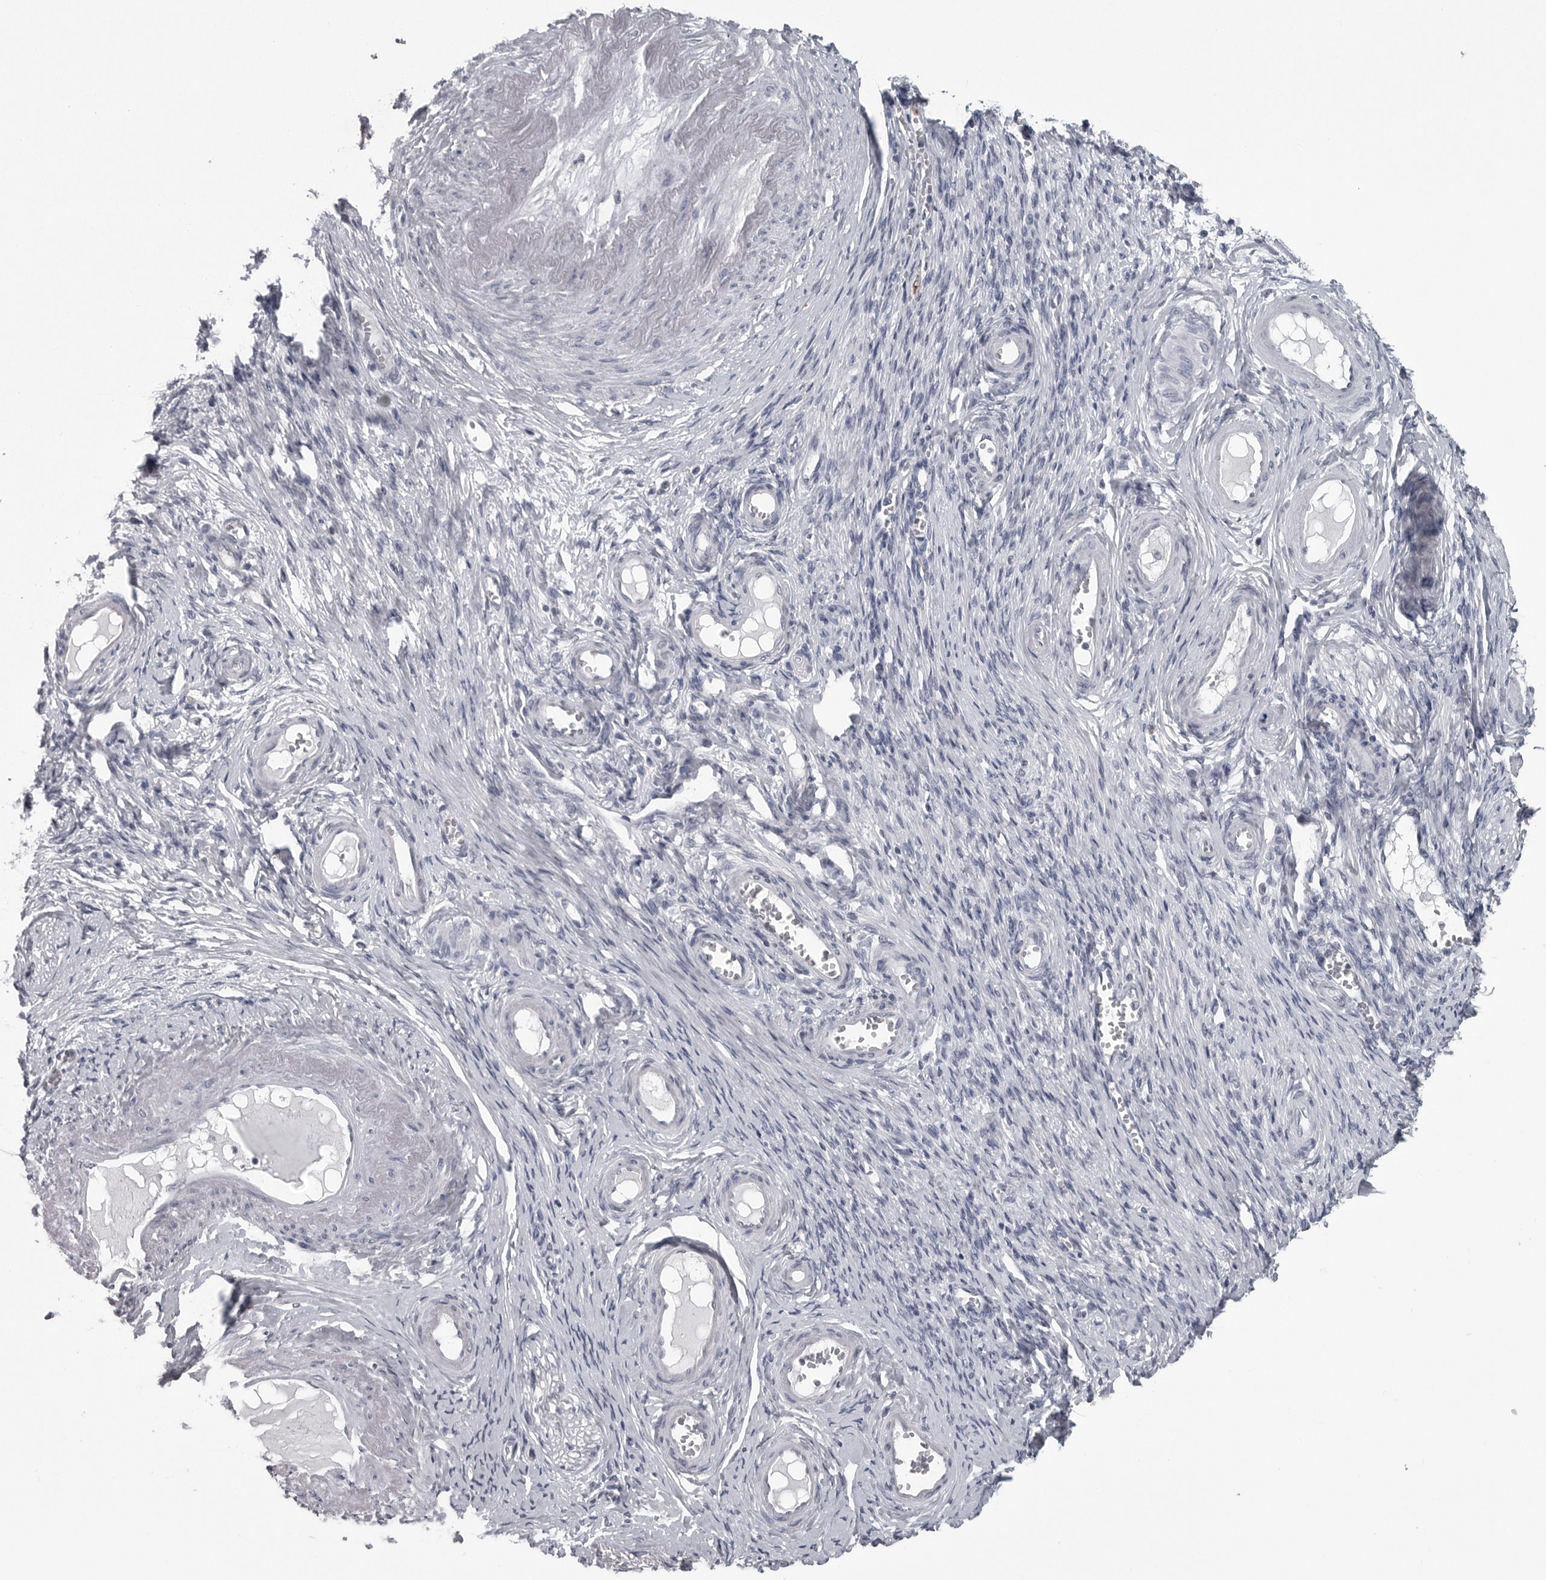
{"staining": {"intensity": "negative", "quantity": "none", "location": "none"}, "tissue": "adipose tissue", "cell_type": "Adipocytes", "image_type": "normal", "snomed": [{"axis": "morphology", "description": "Normal tissue, NOS"}, {"axis": "topography", "description": "Vascular tissue"}, {"axis": "topography", "description": "Fallopian tube"}, {"axis": "topography", "description": "Ovary"}], "caption": "This histopathology image is of unremarkable adipose tissue stained with immunohistochemistry (IHC) to label a protein in brown with the nuclei are counter-stained blue. There is no staining in adipocytes.", "gene": "LYSMD1", "patient": {"sex": "female", "age": 67}}